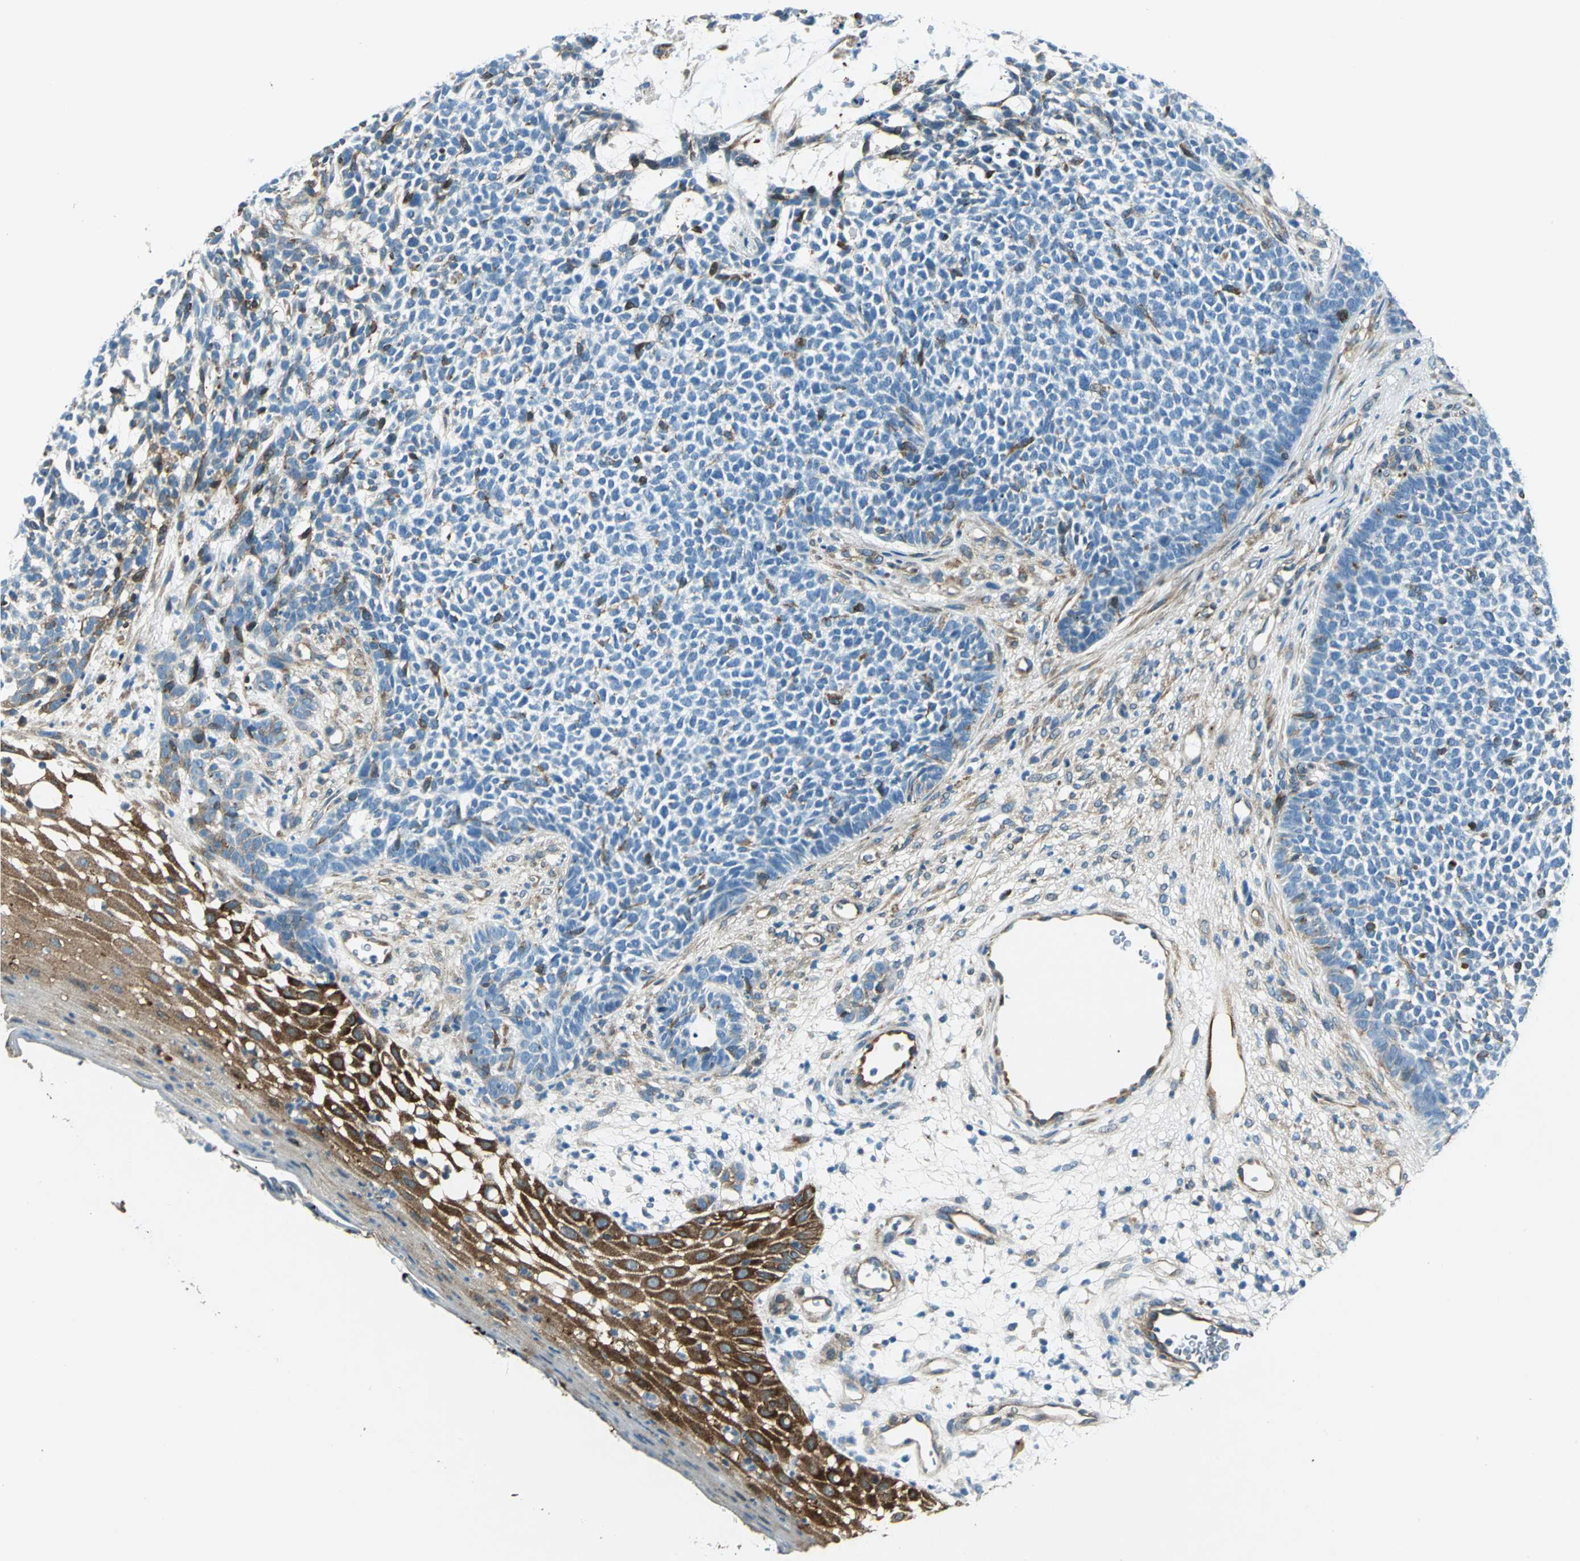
{"staining": {"intensity": "negative", "quantity": "none", "location": "none"}, "tissue": "skin cancer", "cell_type": "Tumor cells", "image_type": "cancer", "snomed": [{"axis": "morphology", "description": "Basal cell carcinoma"}, {"axis": "topography", "description": "Skin"}], "caption": "High power microscopy histopathology image of an immunohistochemistry image of basal cell carcinoma (skin), revealing no significant positivity in tumor cells.", "gene": "HSPB1", "patient": {"sex": "female", "age": 84}}